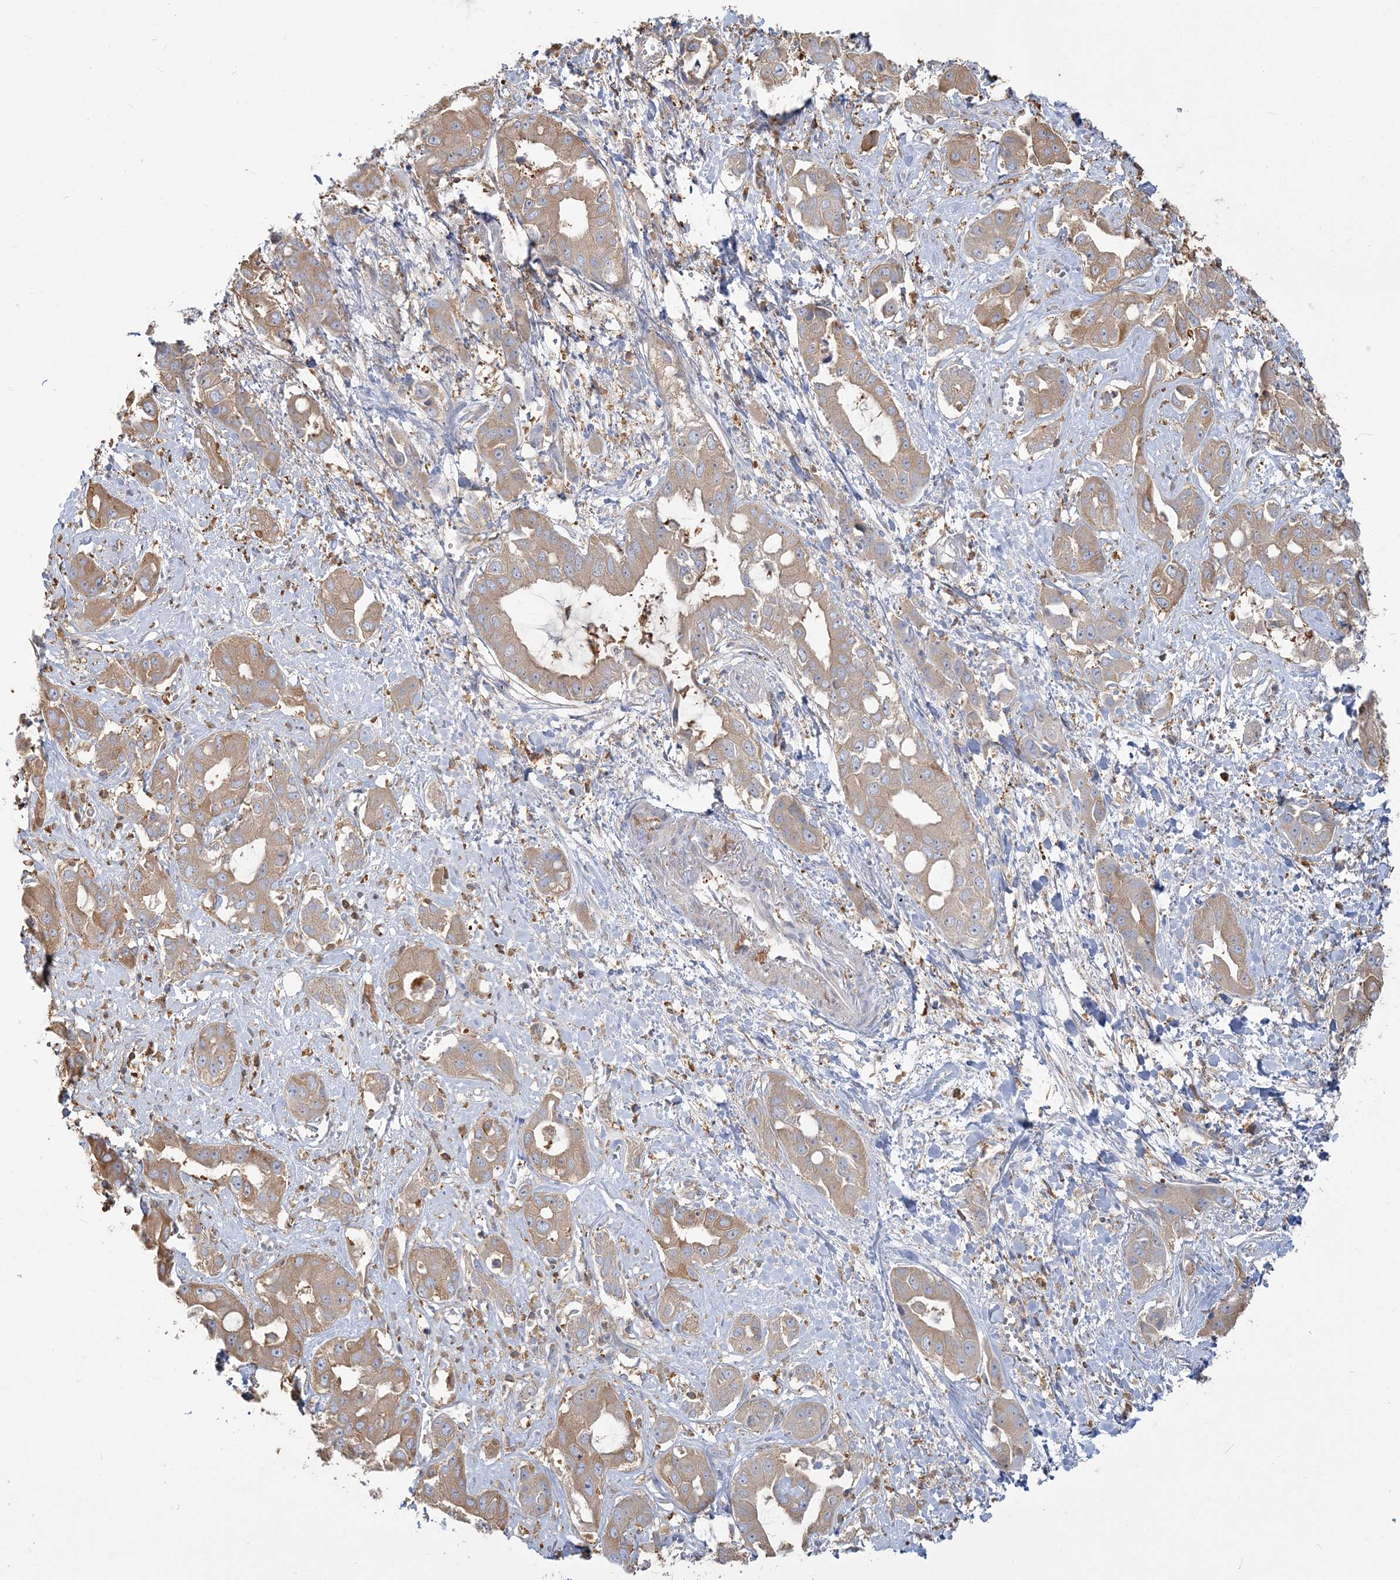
{"staining": {"intensity": "moderate", "quantity": ">75%", "location": "cytoplasmic/membranous"}, "tissue": "liver cancer", "cell_type": "Tumor cells", "image_type": "cancer", "snomed": [{"axis": "morphology", "description": "Cholangiocarcinoma"}, {"axis": "topography", "description": "Liver"}], "caption": "IHC (DAB) staining of liver cancer (cholangiocarcinoma) exhibits moderate cytoplasmic/membranous protein expression in about >75% of tumor cells.", "gene": "ANKS1A", "patient": {"sex": "female", "age": 52}}